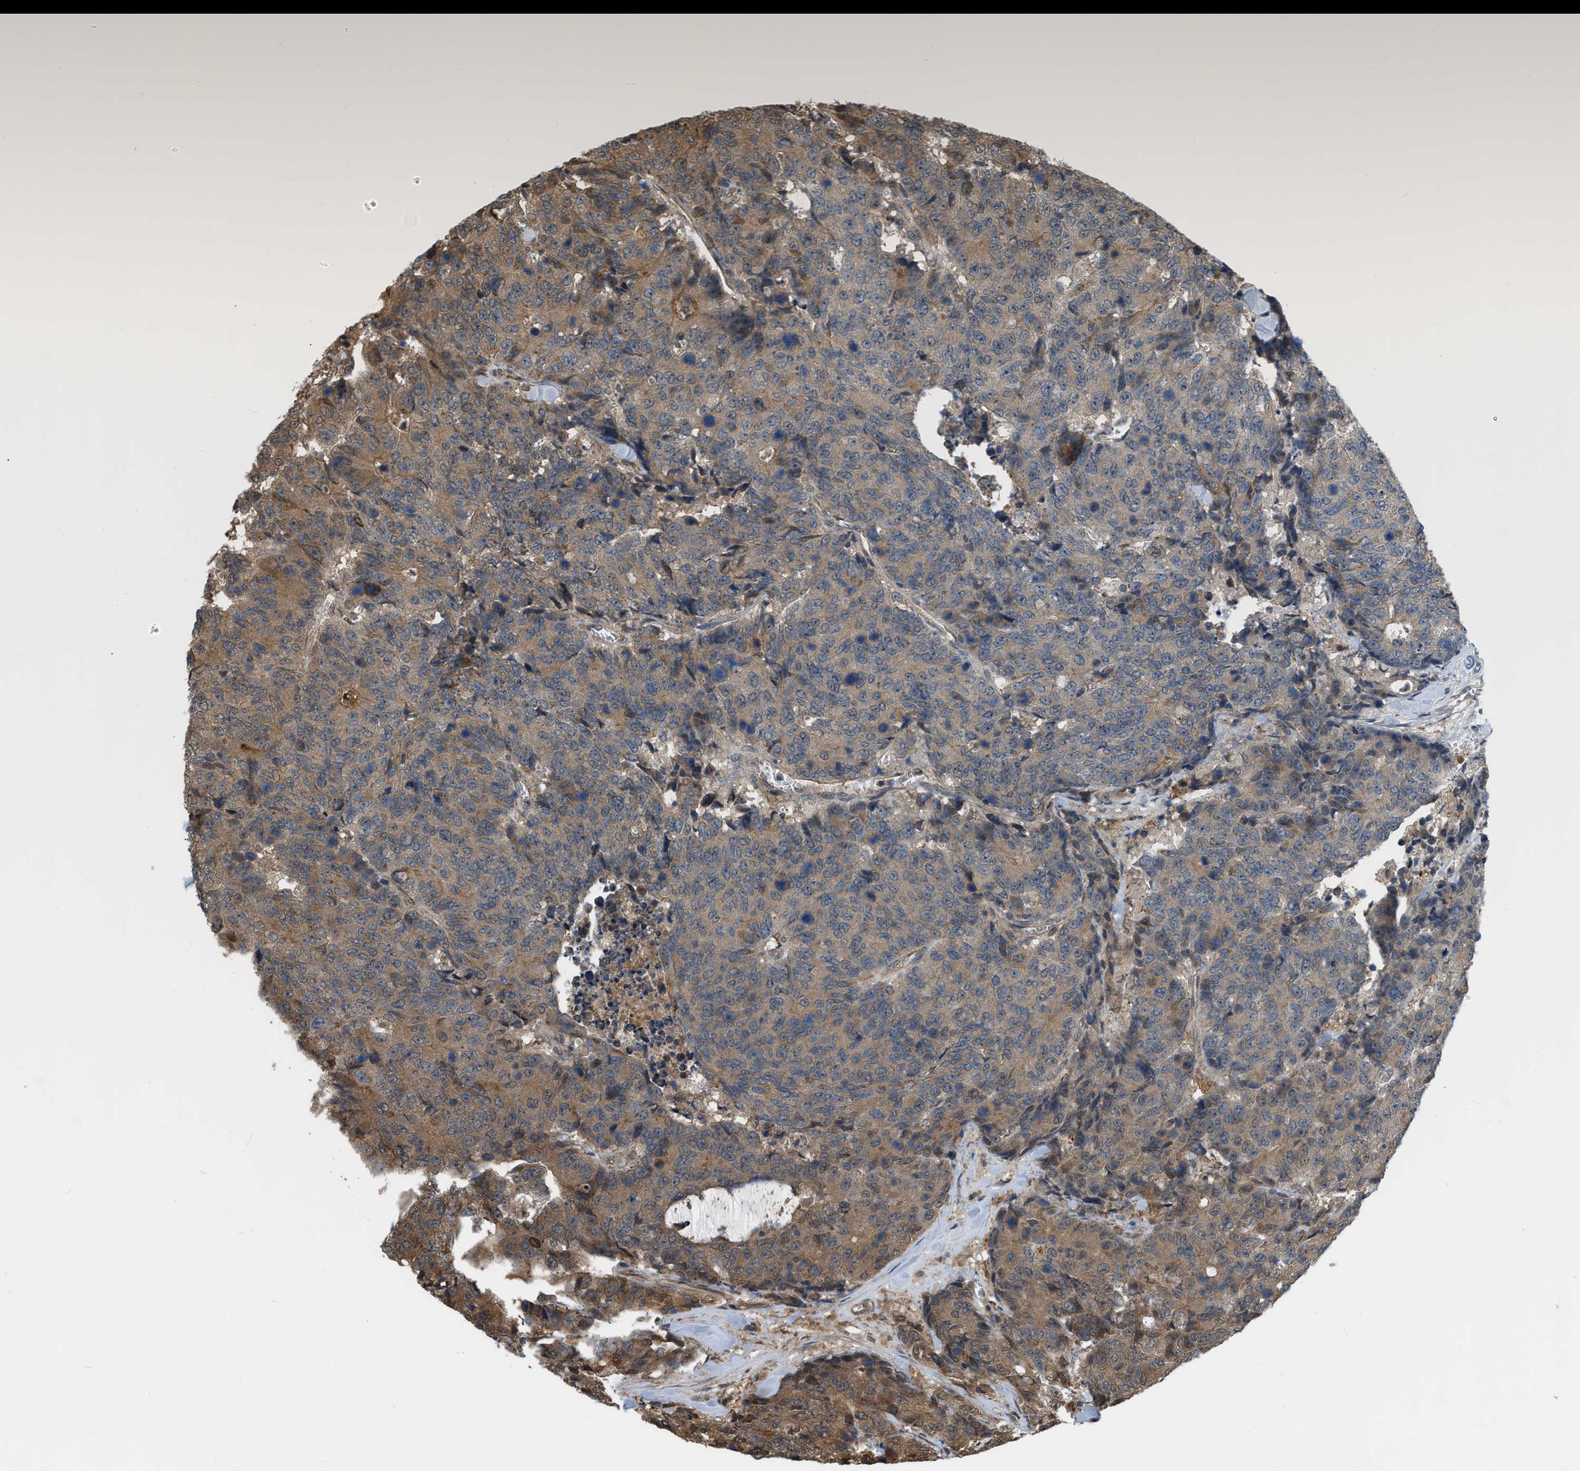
{"staining": {"intensity": "weak", "quantity": "25%-75%", "location": "cytoplasmic/membranous"}, "tissue": "colorectal cancer", "cell_type": "Tumor cells", "image_type": "cancer", "snomed": [{"axis": "morphology", "description": "Adenocarcinoma, NOS"}, {"axis": "topography", "description": "Colon"}], "caption": "DAB immunohistochemical staining of human adenocarcinoma (colorectal) reveals weak cytoplasmic/membranous protein staining in about 25%-75% of tumor cells.", "gene": "BCL7C", "patient": {"sex": "female", "age": 86}}